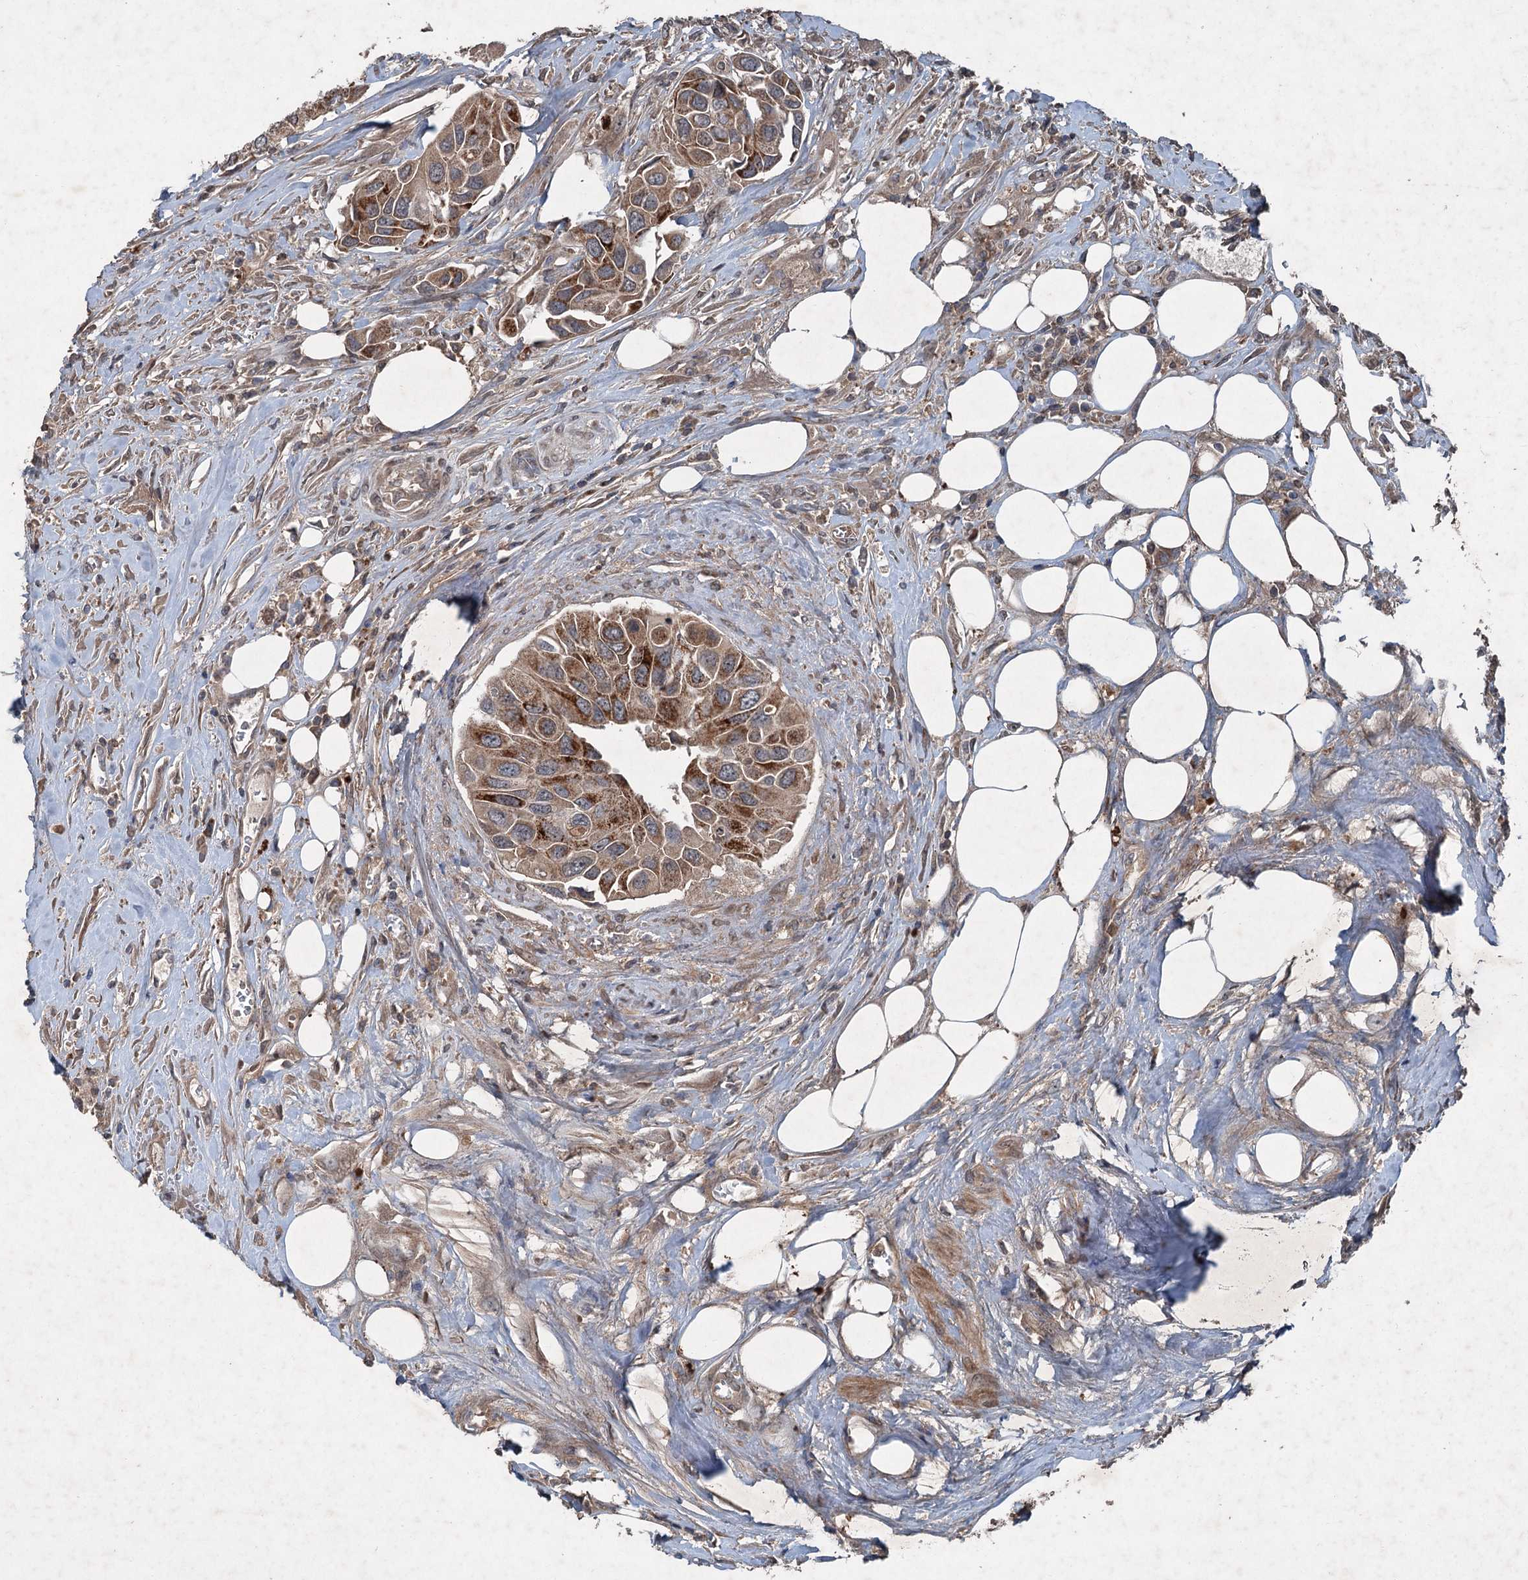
{"staining": {"intensity": "moderate", "quantity": ">75%", "location": "cytoplasmic/membranous"}, "tissue": "urothelial cancer", "cell_type": "Tumor cells", "image_type": "cancer", "snomed": [{"axis": "morphology", "description": "Urothelial carcinoma, High grade"}, {"axis": "topography", "description": "Urinary bladder"}], "caption": "A high-resolution micrograph shows immunohistochemistry staining of high-grade urothelial carcinoma, which reveals moderate cytoplasmic/membranous positivity in approximately >75% of tumor cells.", "gene": "ALAS1", "patient": {"sex": "male", "age": 74}}